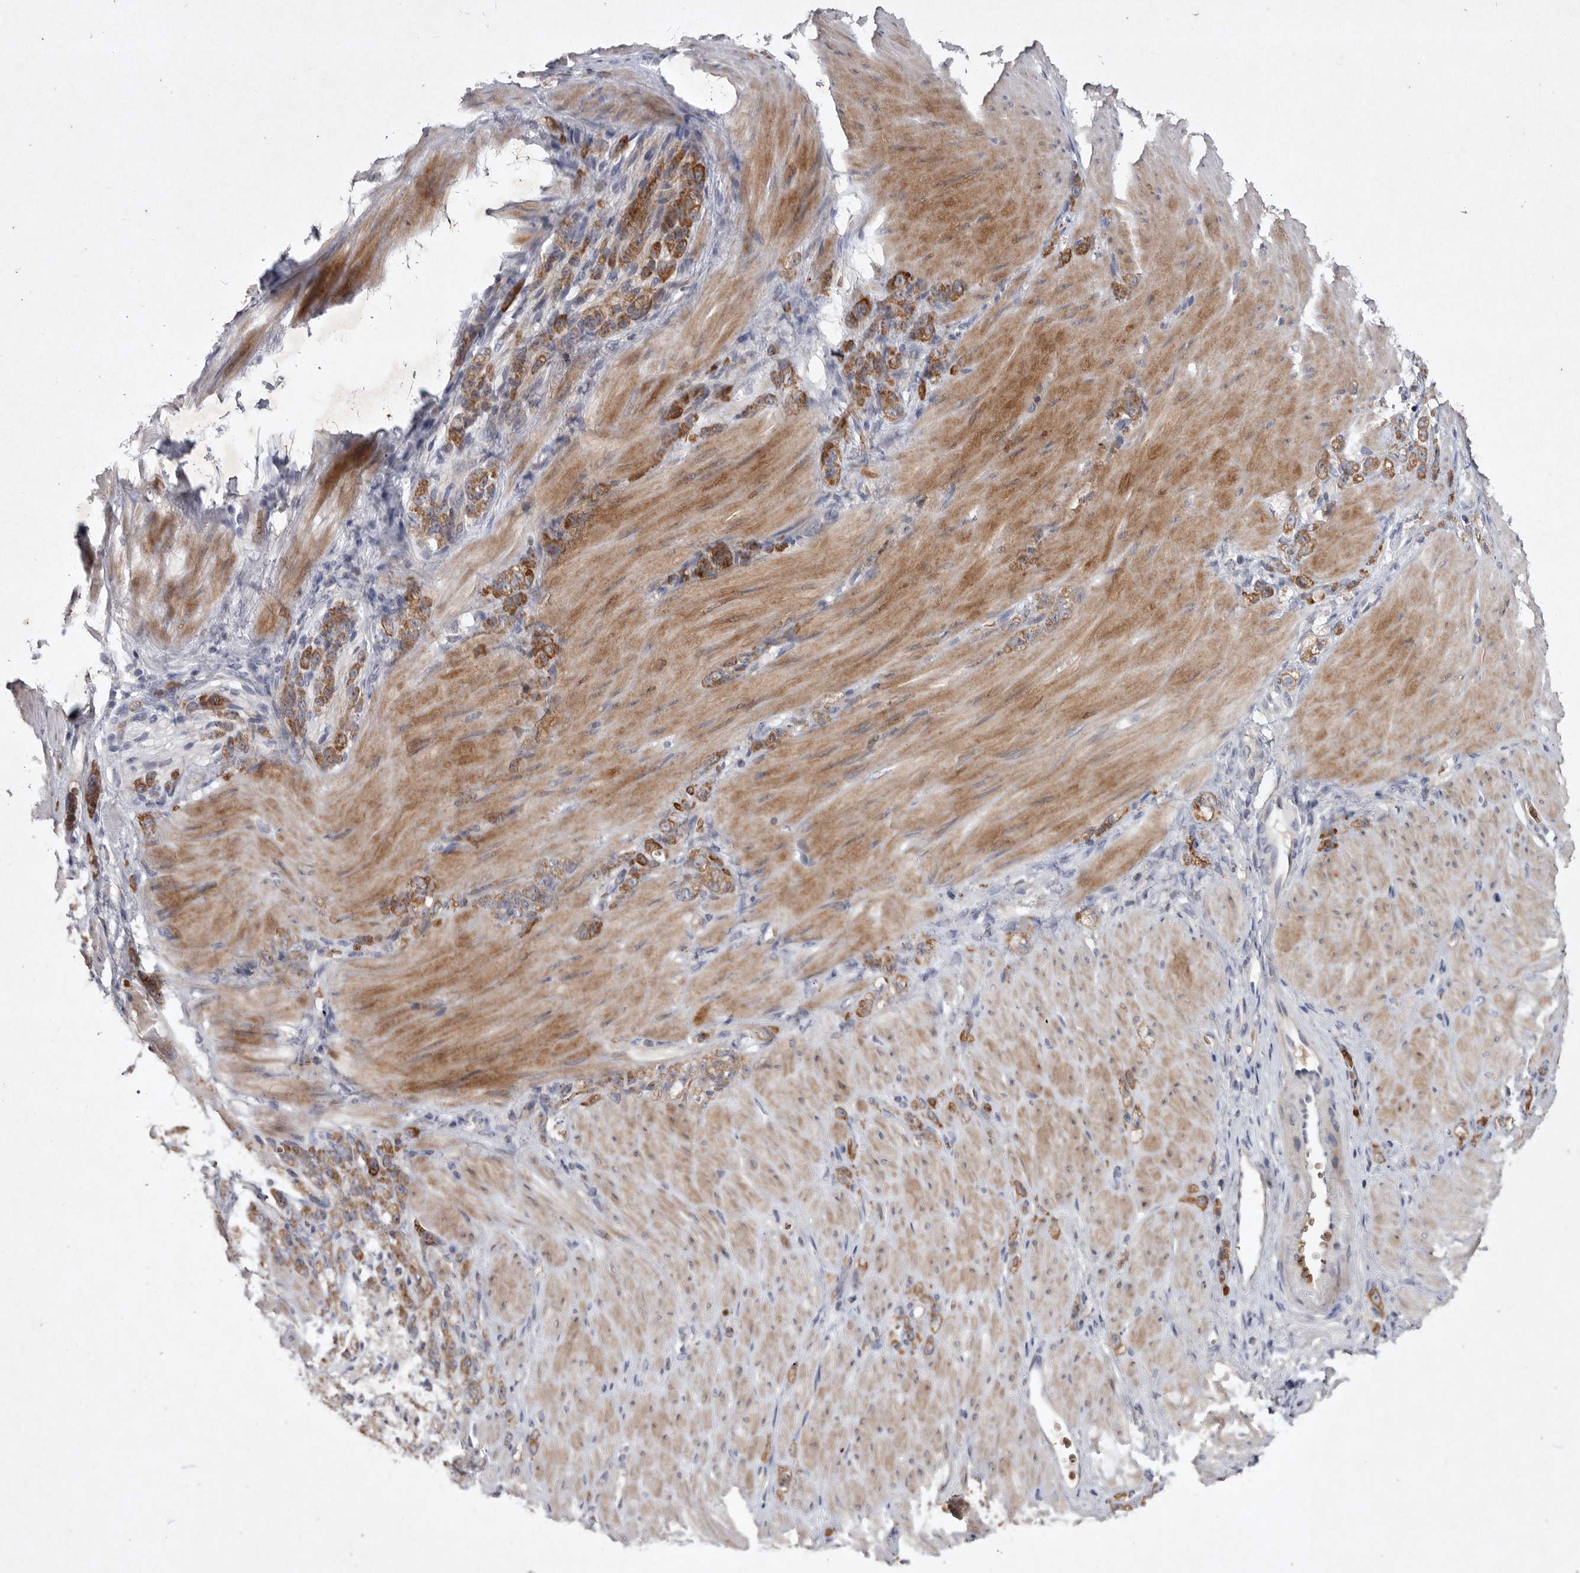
{"staining": {"intensity": "moderate", "quantity": ">75%", "location": "cytoplasmic/membranous"}, "tissue": "stomach cancer", "cell_type": "Tumor cells", "image_type": "cancer", "snomed": [{"axis": "morphology", "description": "Normal tissue, NOS"}, {"axis": "morphology", "description": "Adenocarcinoma, NOS"}, {"axis": "topography", "description": "Stomach"}], "caption": "Immunohistochemical staining of human stomach adenocarcinoma shows medium levels of moderate cytoplasmic/membranous expression in approximately >75% of tumor cells.", "gene": "TNFSF14", "patient": {"sex": "male", "age": 82}}